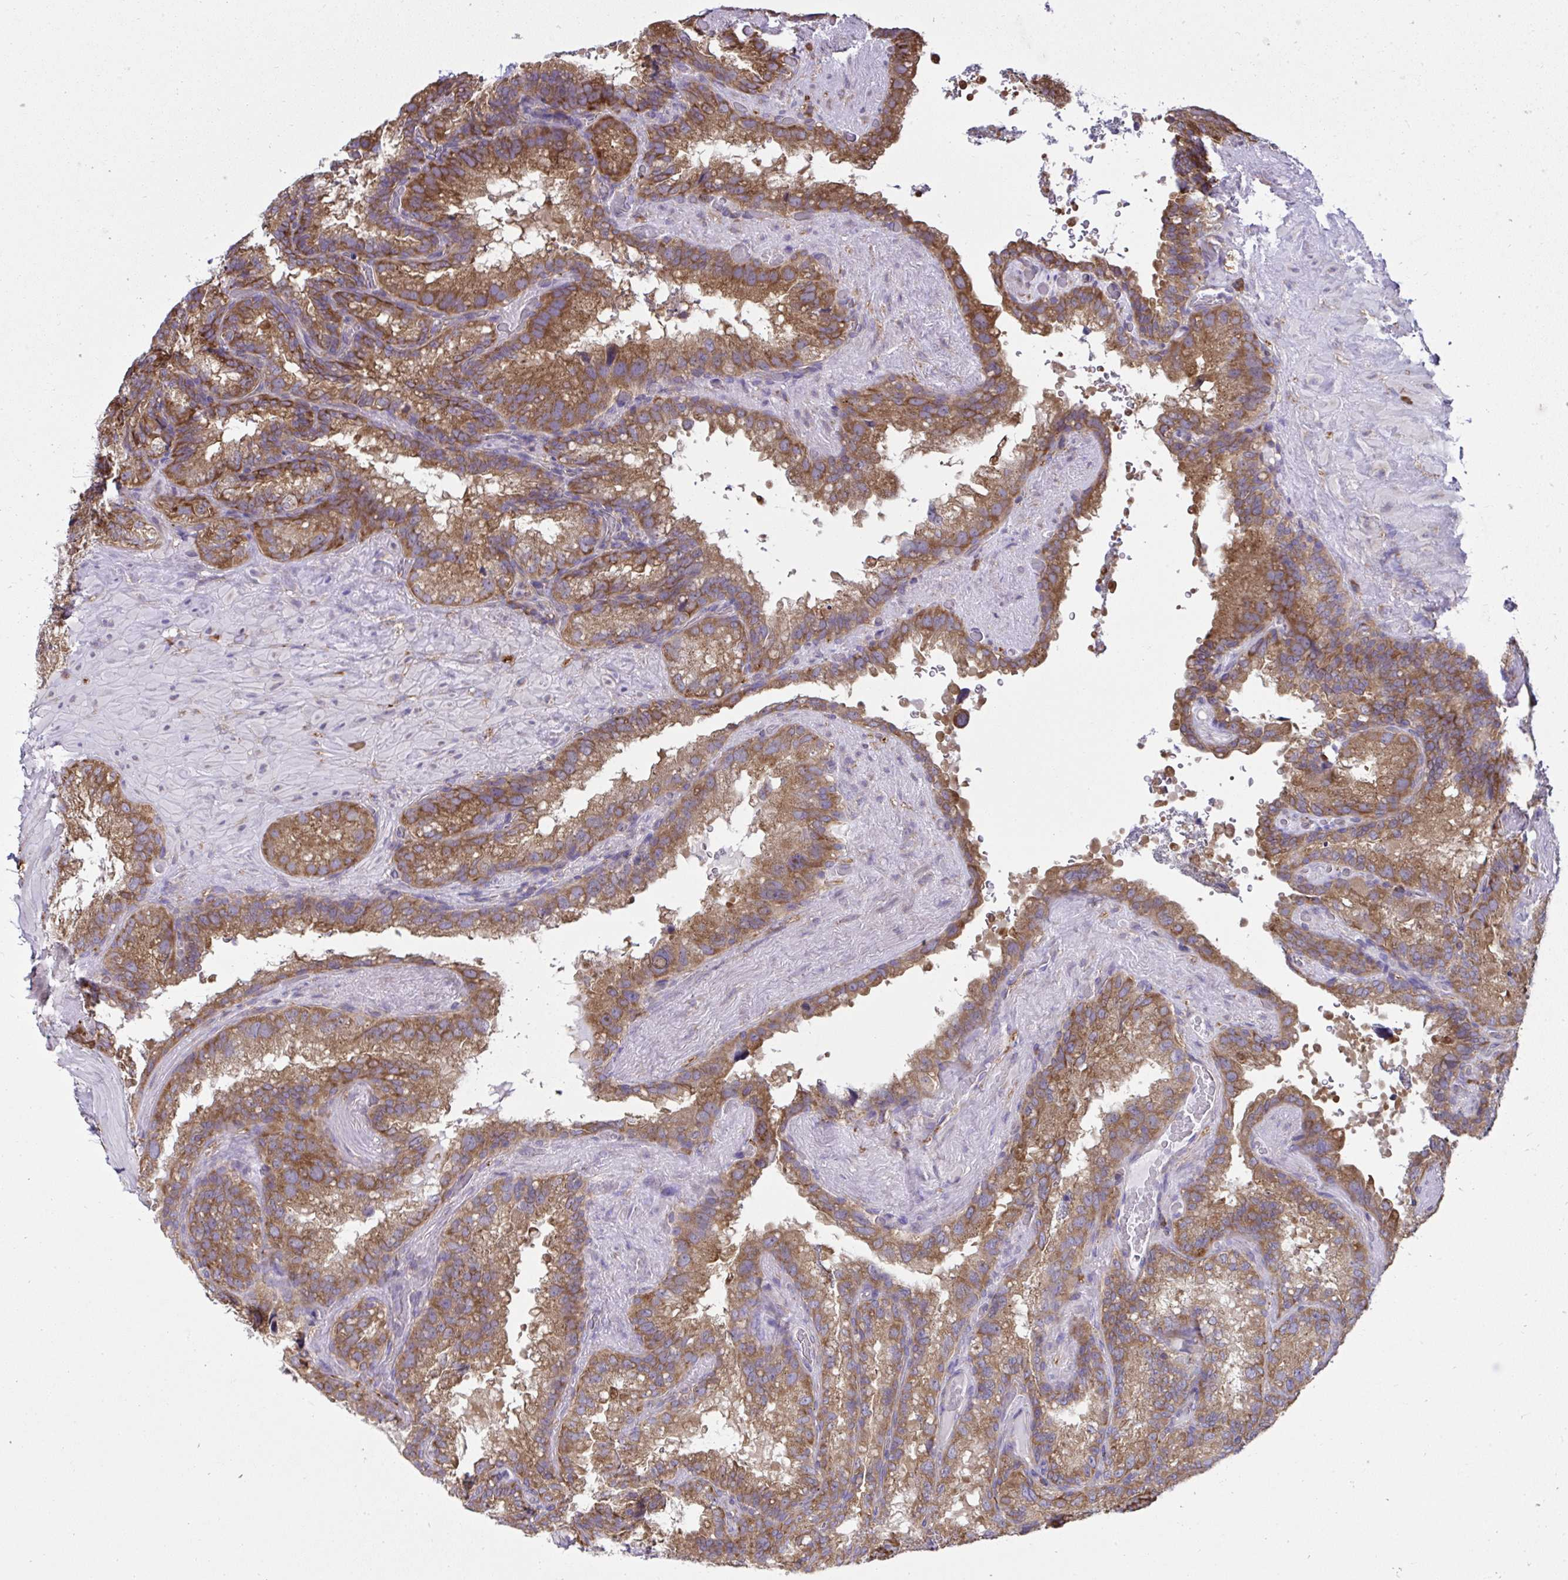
{"staining": {"intensity": "strong", "quantity": ">75%", "location": "cytoplasmic/membranous"}, "tissue": "seminal vesicle", "cell_type": "Glandular cells", "image_type": "normal", "snomed": [{"axis": "morphology", "description": "Normal tissue, NOS"}, {"axis": "topography", "description": "Seminal veicle"}], "caption": "High-power microscopy captured an immunohistochemistry image of normal seminal vesicle, revealing strong cytoplasmic/membranous positivity in about >75% of glandular cells.", "gene": "RPS7", "patient": {"sex": "male", "age": 60}}